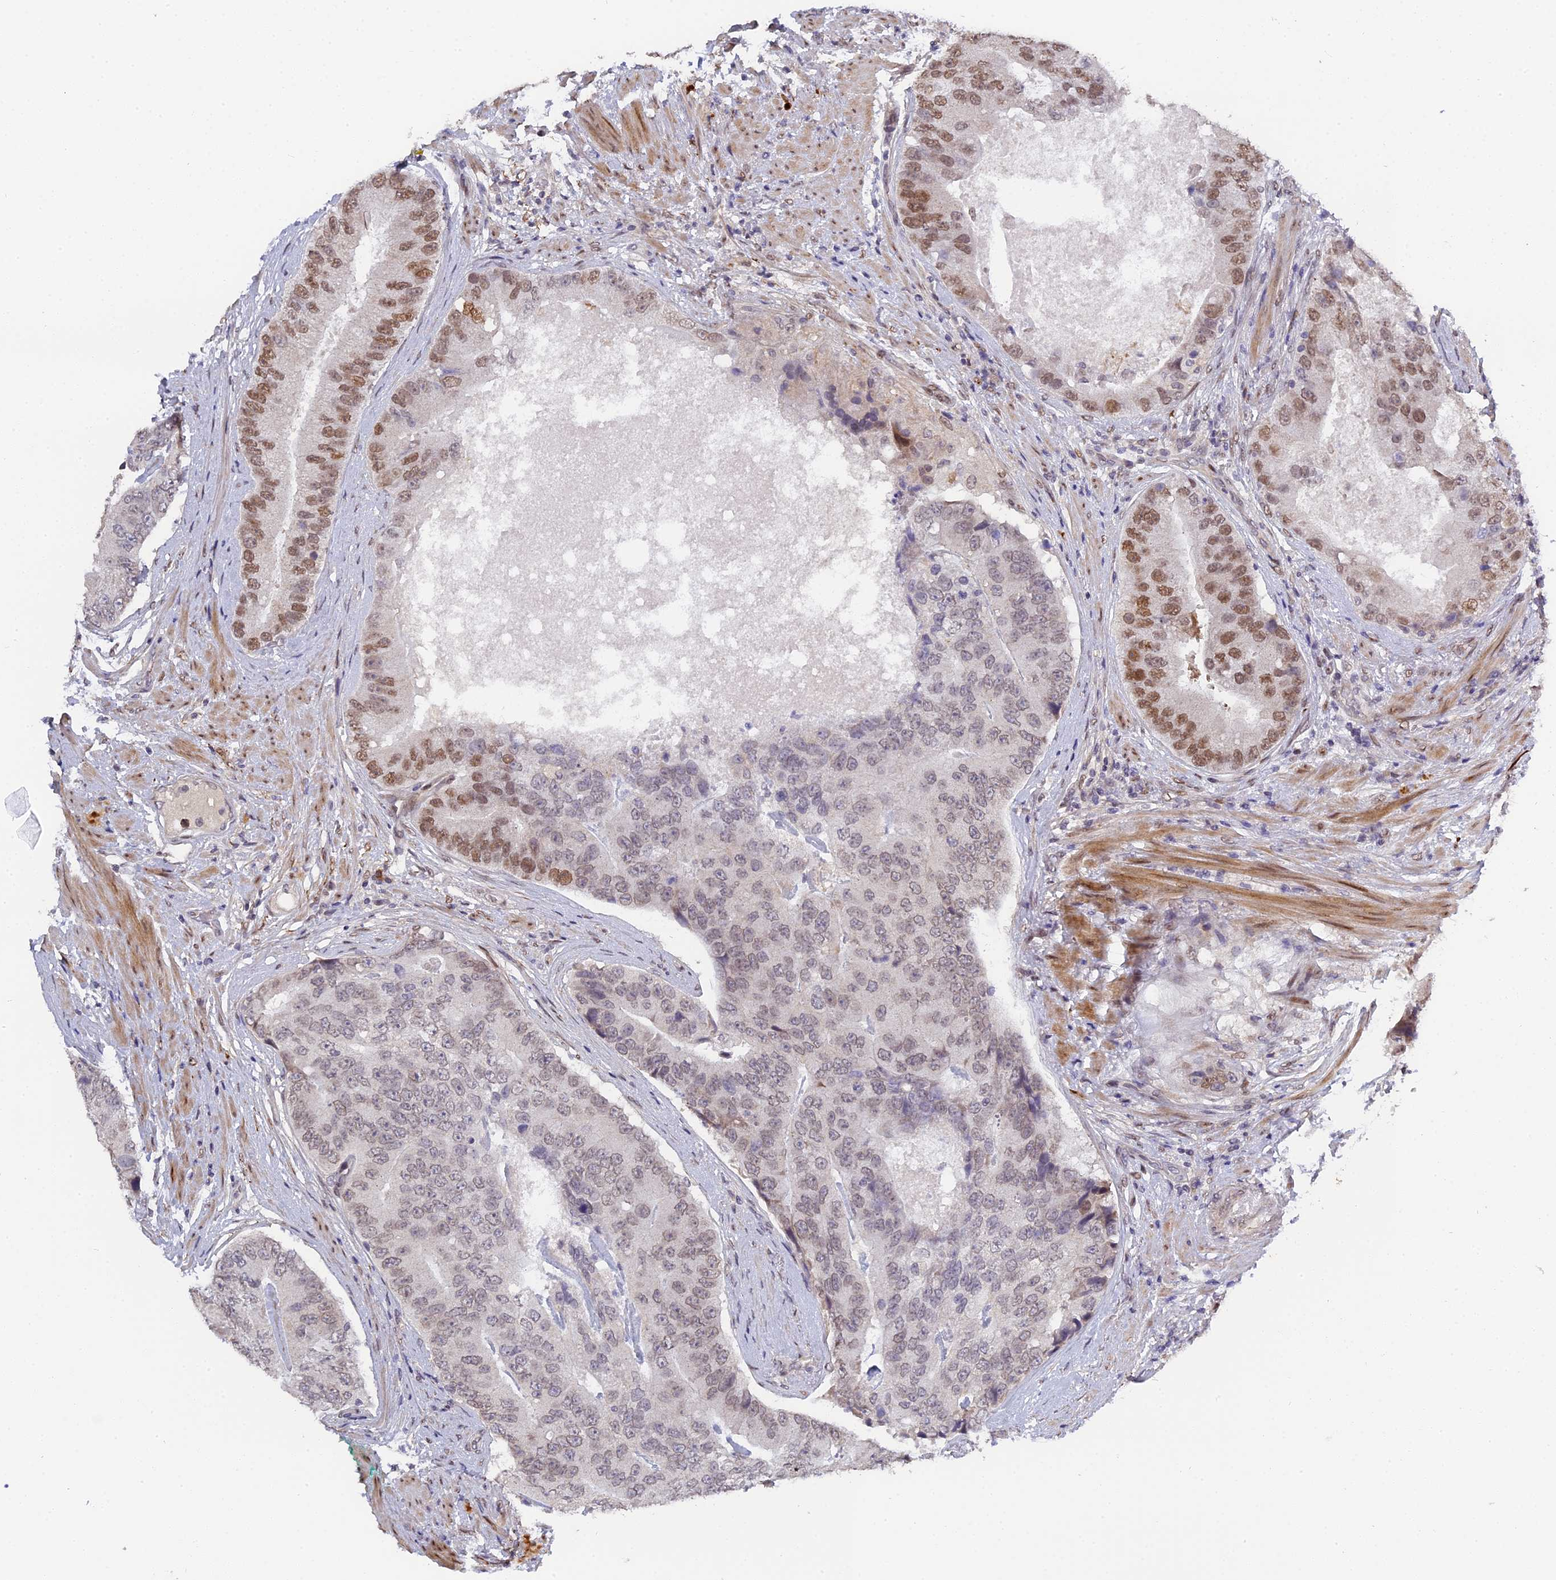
{"staining": {"intensity": "moderate", "quantity": "25%-75%", "location": "nuclear"}, "tissue": "prostate cancer", "cell_type": "Tumor cells", "image_type": "cancer", "snomed": [{"axis": "morphology", "description": "Adenocarcinoma, High grade"}, {"axis": "topography", "description": "Prostate"}], "caption": "Approximately 25%-75% of tumor cells in prostate high-grade adenocarcinoma display moderate nuclear protein positivity as visualized by brown immunohistochemical staining.", "gene": "PYGO1", "patient": {"sex": "male", "age": 70}}